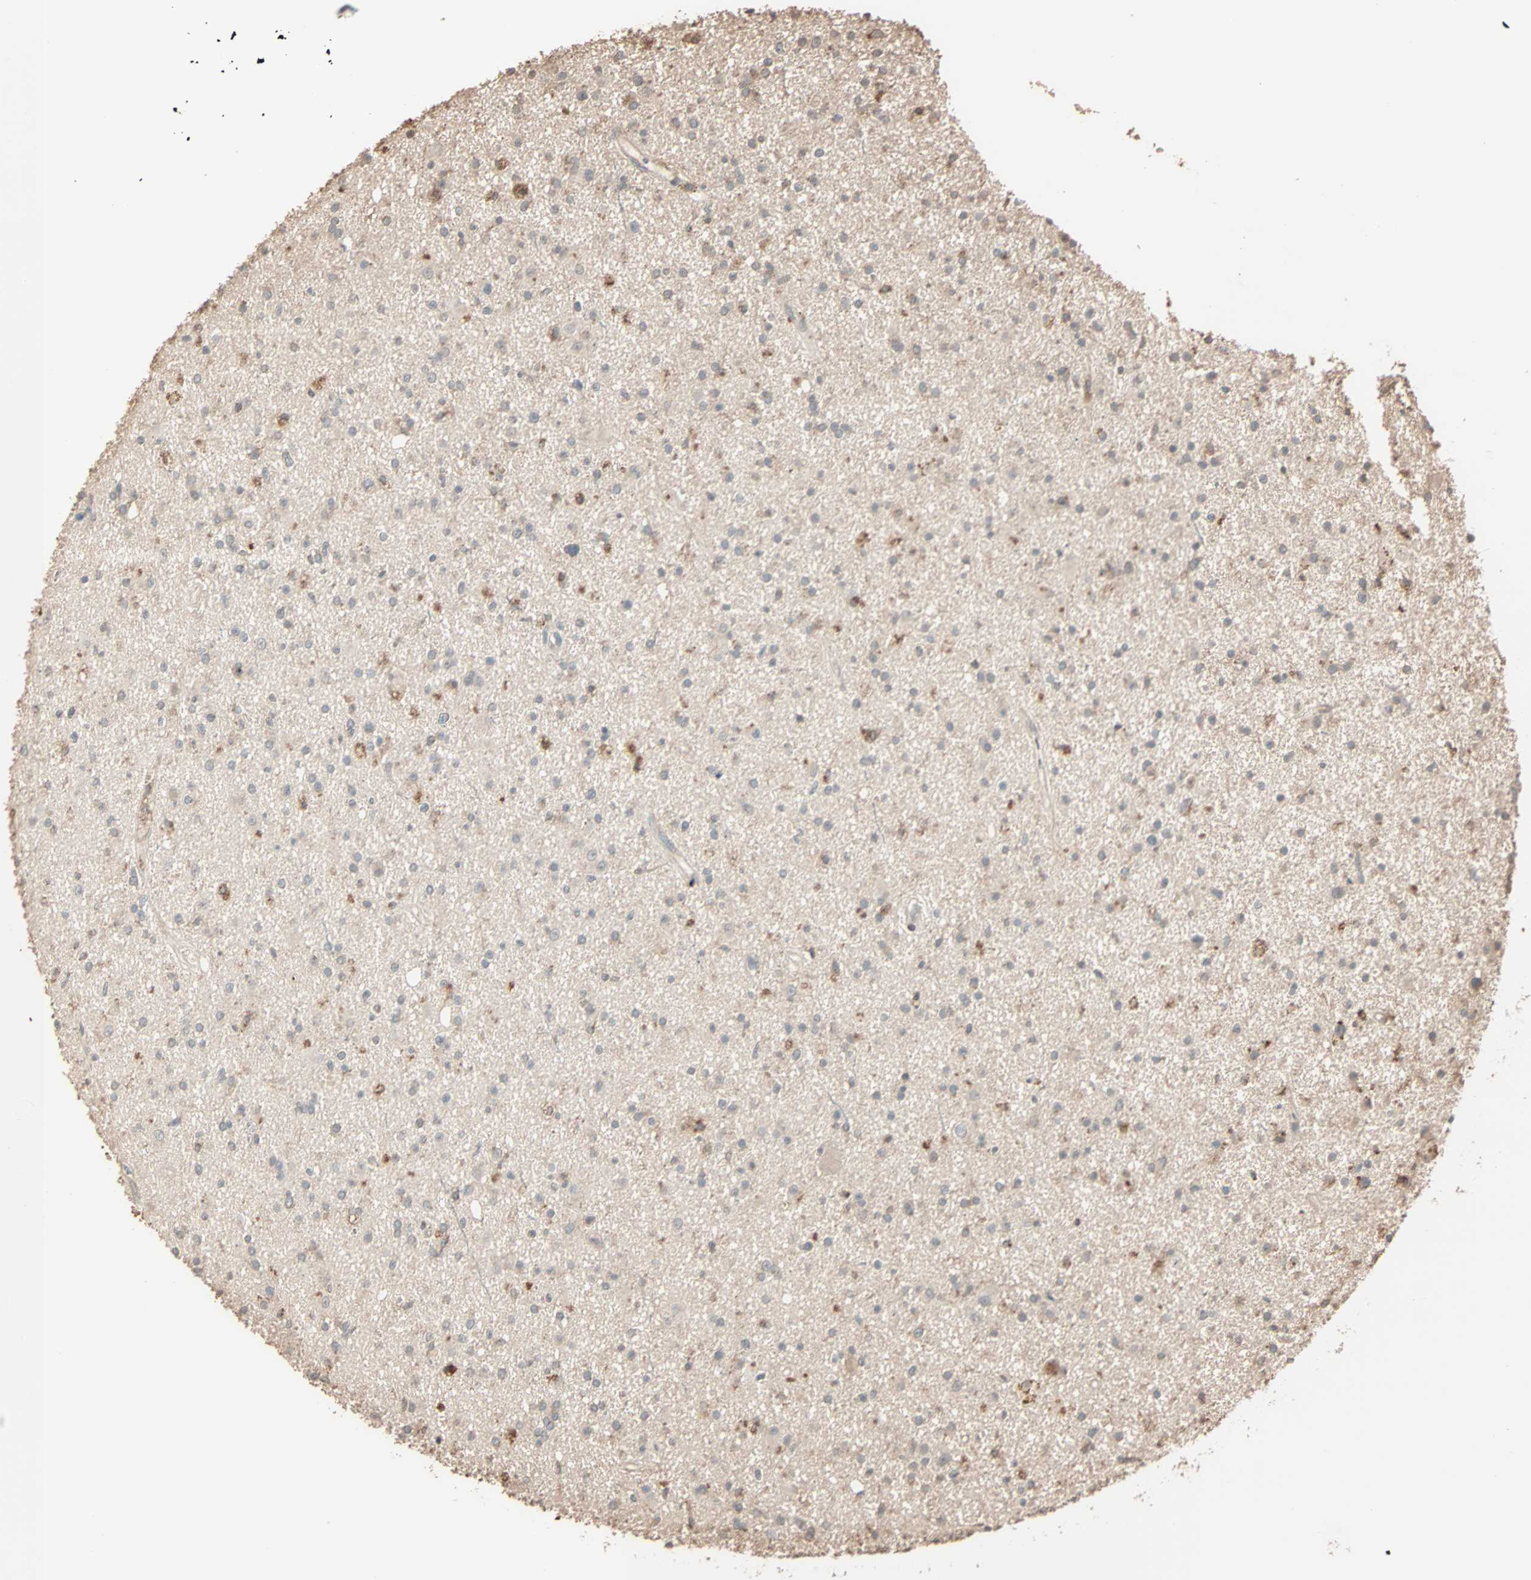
{"staining": {"intensity": "moderate", "quantity": "<25%", "location": "cytoplasmic/membranous"}, "tissue": "glioma", "cell_type": "Tumor cells", "image_type": "cancer", "snomed": [{"axis": "morphology", "description": "Glioma, malignant, High grade"}, {"axis": "topography", "description": "Brain"}], "caption": "Malignant glioma (high-grade) tissue demonstrates moderate cytoplasmic/membranous staining in approximately <25% of tumor cells, visualized by immunohistochemistry.", "gene": "CALCRL", "patient": {"sex": "male", "age": 33}}